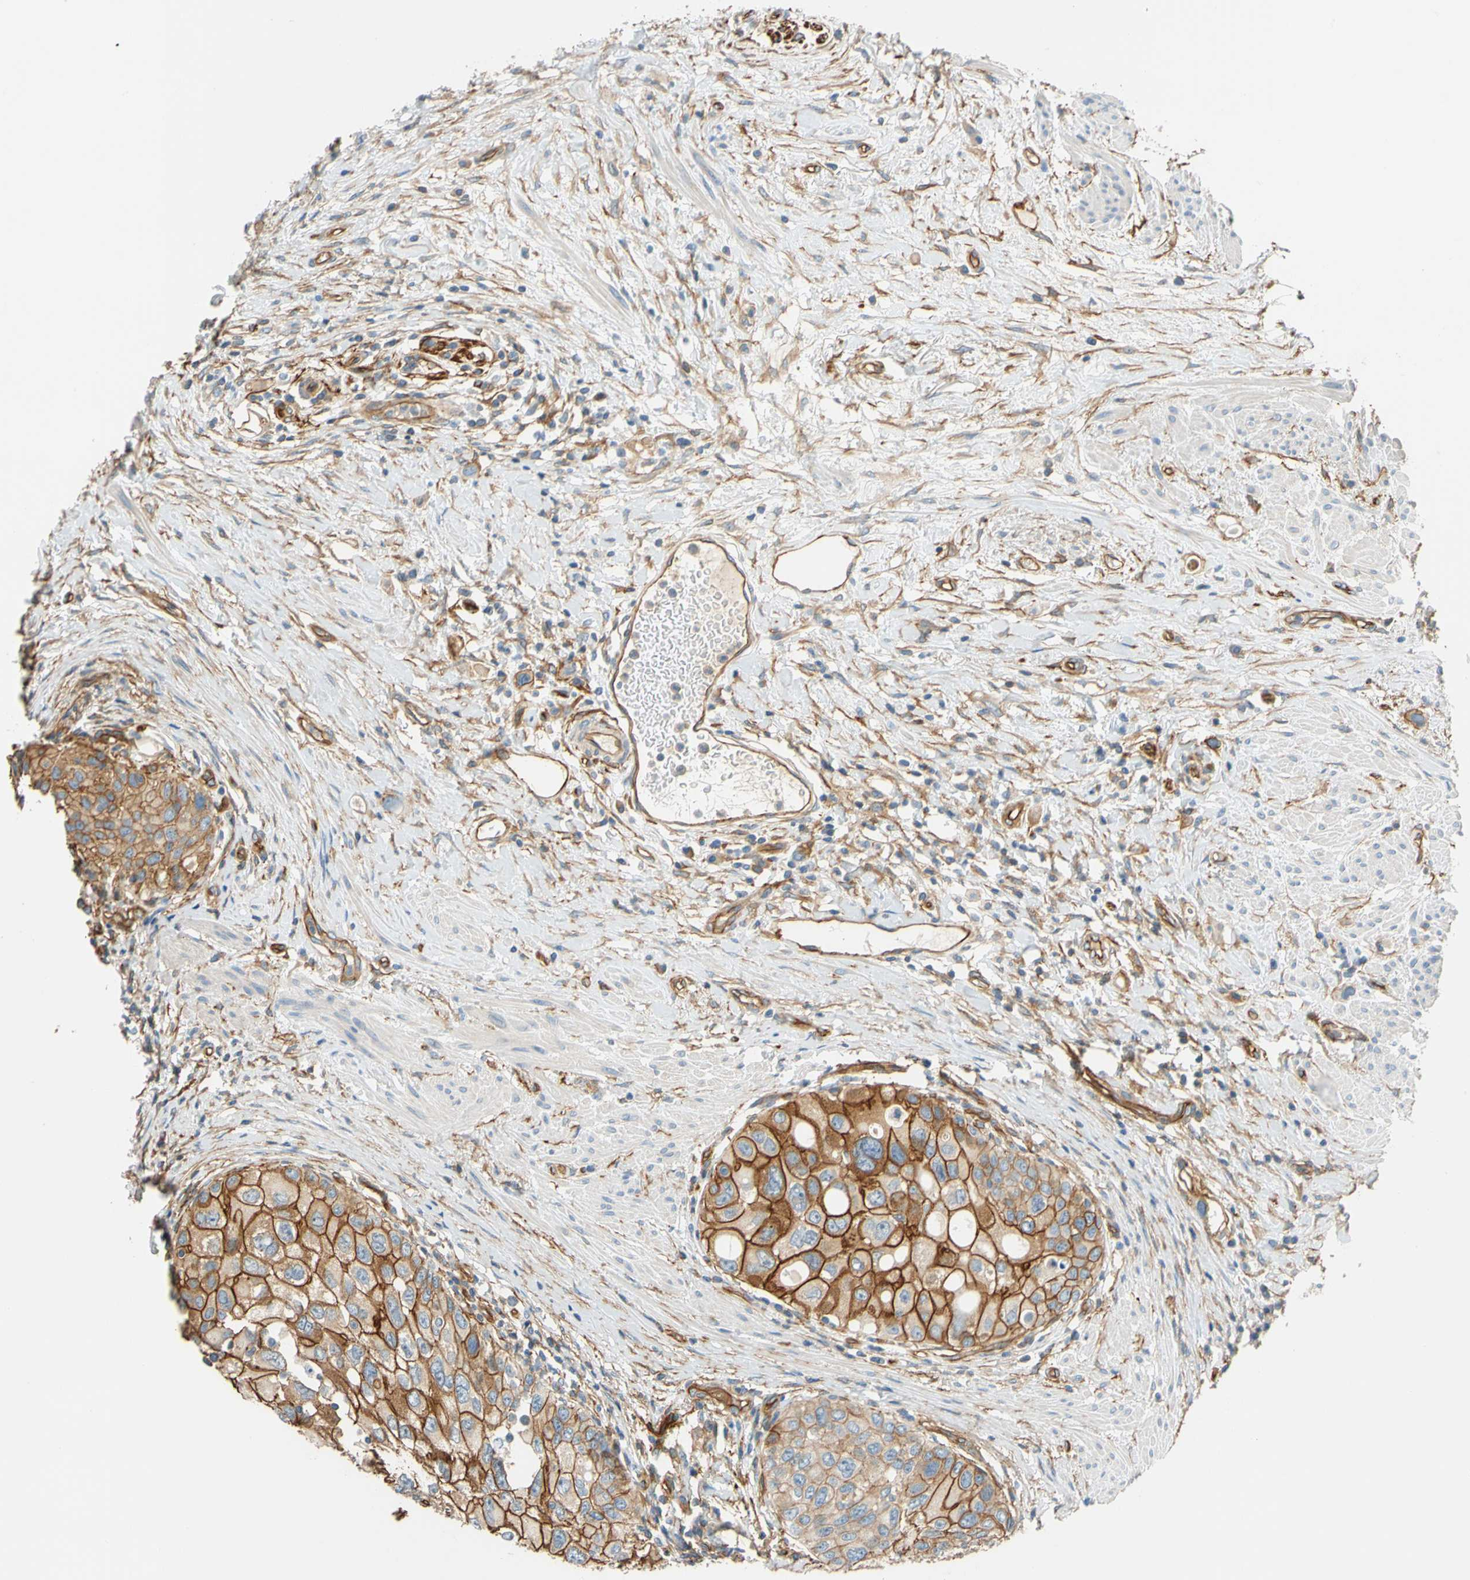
{"staining": {"intensity": "strong", "quantity": ">75%", "location": "cytoplasmic/membranous"}, "tissue": "urothelial cancer", "cell_type": "Tumor cells", "image_type": "cancer", "snomed": [{"axis": "morphology", "description": "Urothelial carcinoma, High grade"}, {"axis": "topography", "description": "Urinary bladder"}], "caption": "Immunohistochemical staining of human high-grade urothelial carcinoma shows high levels of strong cytoplasmic/membranous protein expression in approximately >75% of tumor cells. (DAB (3,3'-diaminobenzidine) IHC with brightfield microscopy, high magnification).", "gene": "SPTAN1", "patient": {"sex": "female", "age": 56}}